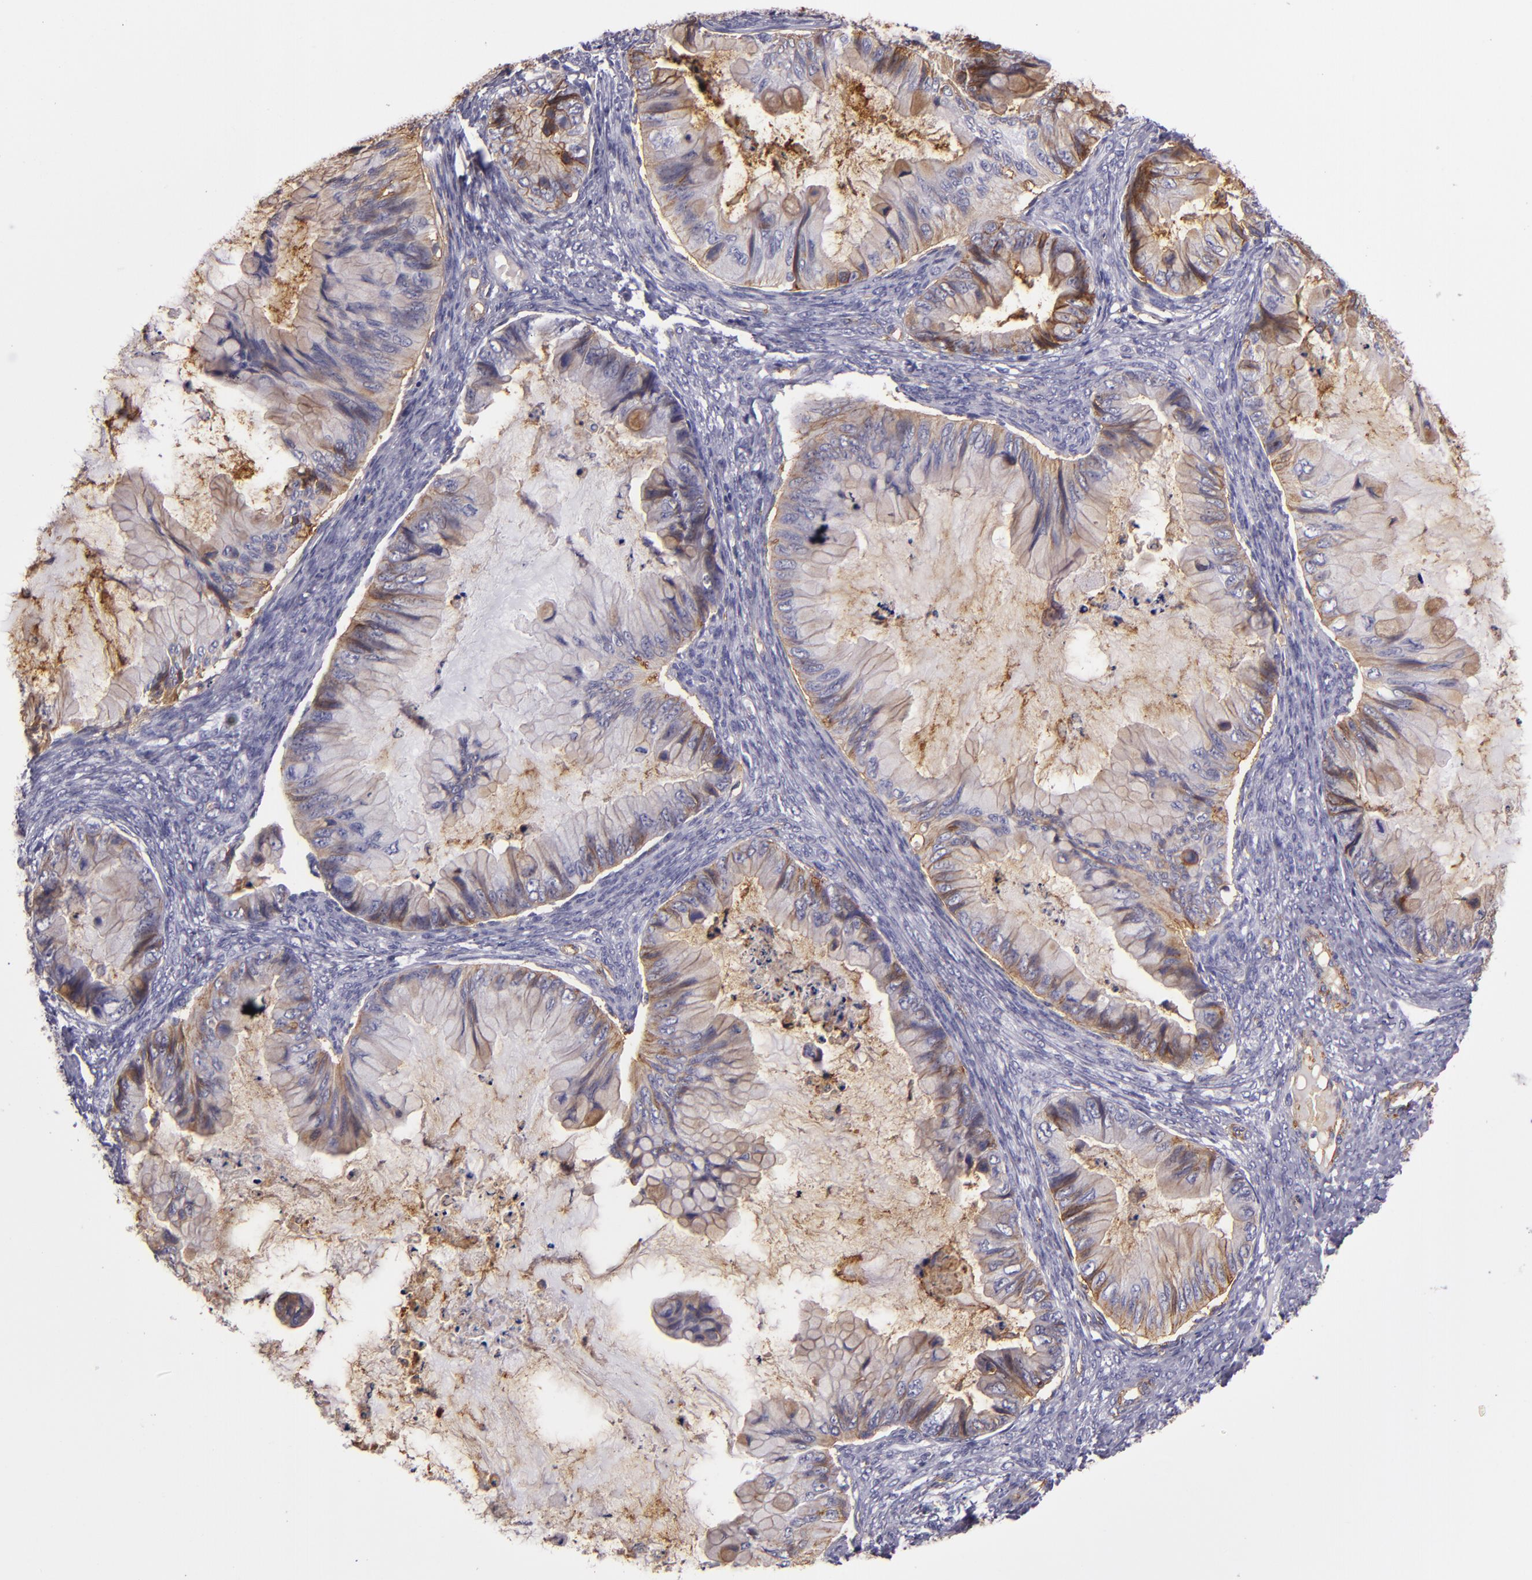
{"staining": {"intensity": "moderate", "quantity": "25%-75%", "location": "cytoplasmic/membranous"}, "tissue": "ovarian cancer", "cell_type": "Tumor cells", "image_type": "cancer", "snomed": [{"axis": "morphology", "description": "Cystadenocarcinoma, mucinous, NOS"}, {"axis": "topography", "description": "Ovary"}], "caption": "This micrograph exhibits immunohistochemistry staining of ovarian mucinous cystadenocarcinoma, with medium moderate cytoplasmic/membranous positivity in approximately 25%-75% of tumor cells.", "gene": "CD9", "patient": {"sex": "female", "age": 36}}